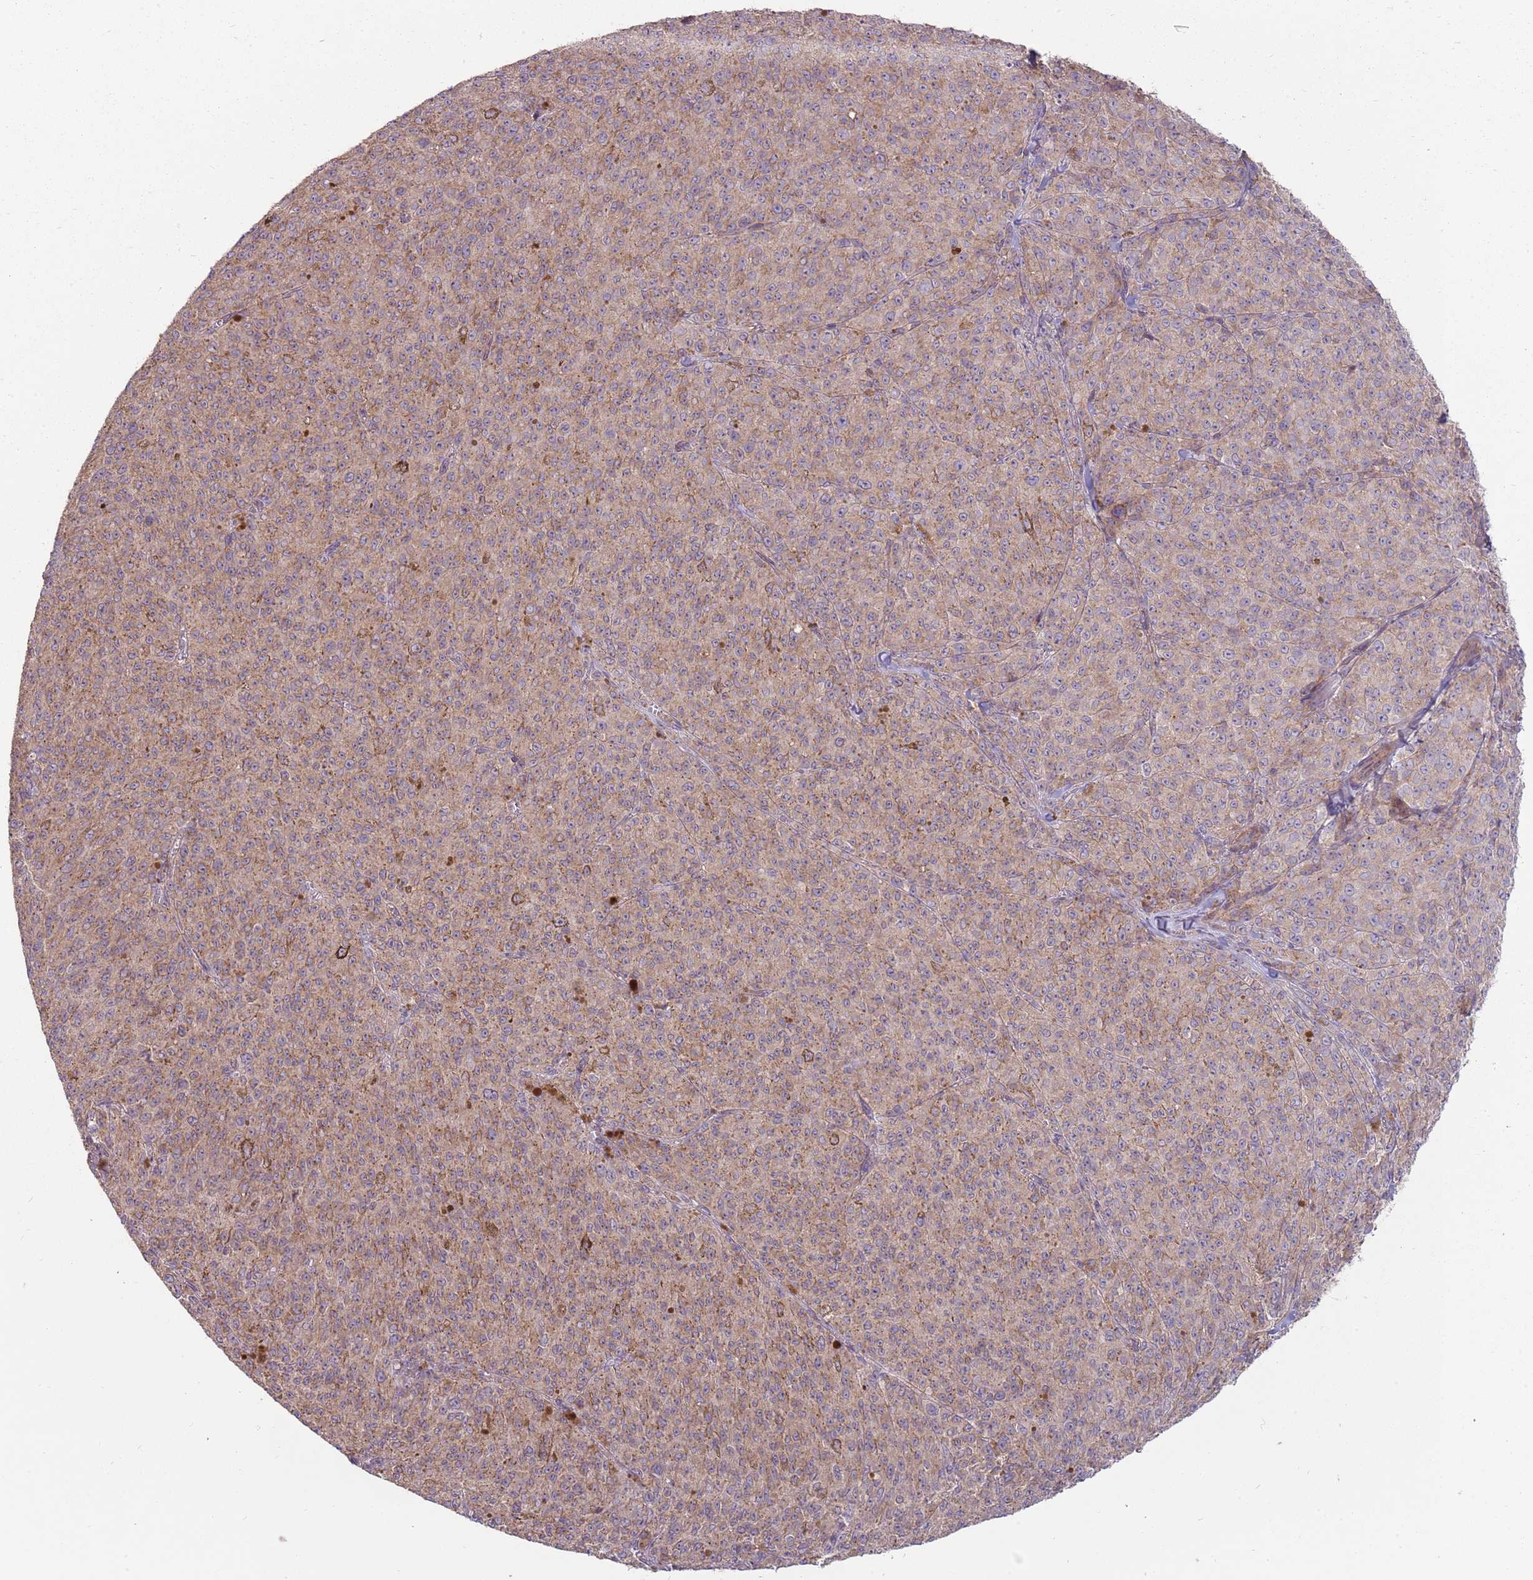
{"staining": {"intensity": "moderate", "quantity": ">75%", "location": "cytoplasmic/membranous"}, "tissue": "melanoma", "cell_type": "Tumor cells", "image_type": "cancer", "snomed": [{"axis": "morphology", "description": "Malignant melanoma, NOS"}, {"axis": "topography", "description": "Skin"}], "caption": "Immunohistochemistry (IHC) (DAB) staining of melanoma reveals moderate cytoplasmic/membranous protein staining in approximately >75% of tumor cells.", "gene": "SPATA31D1", "patient": {"sex": "female", "age": 52}}